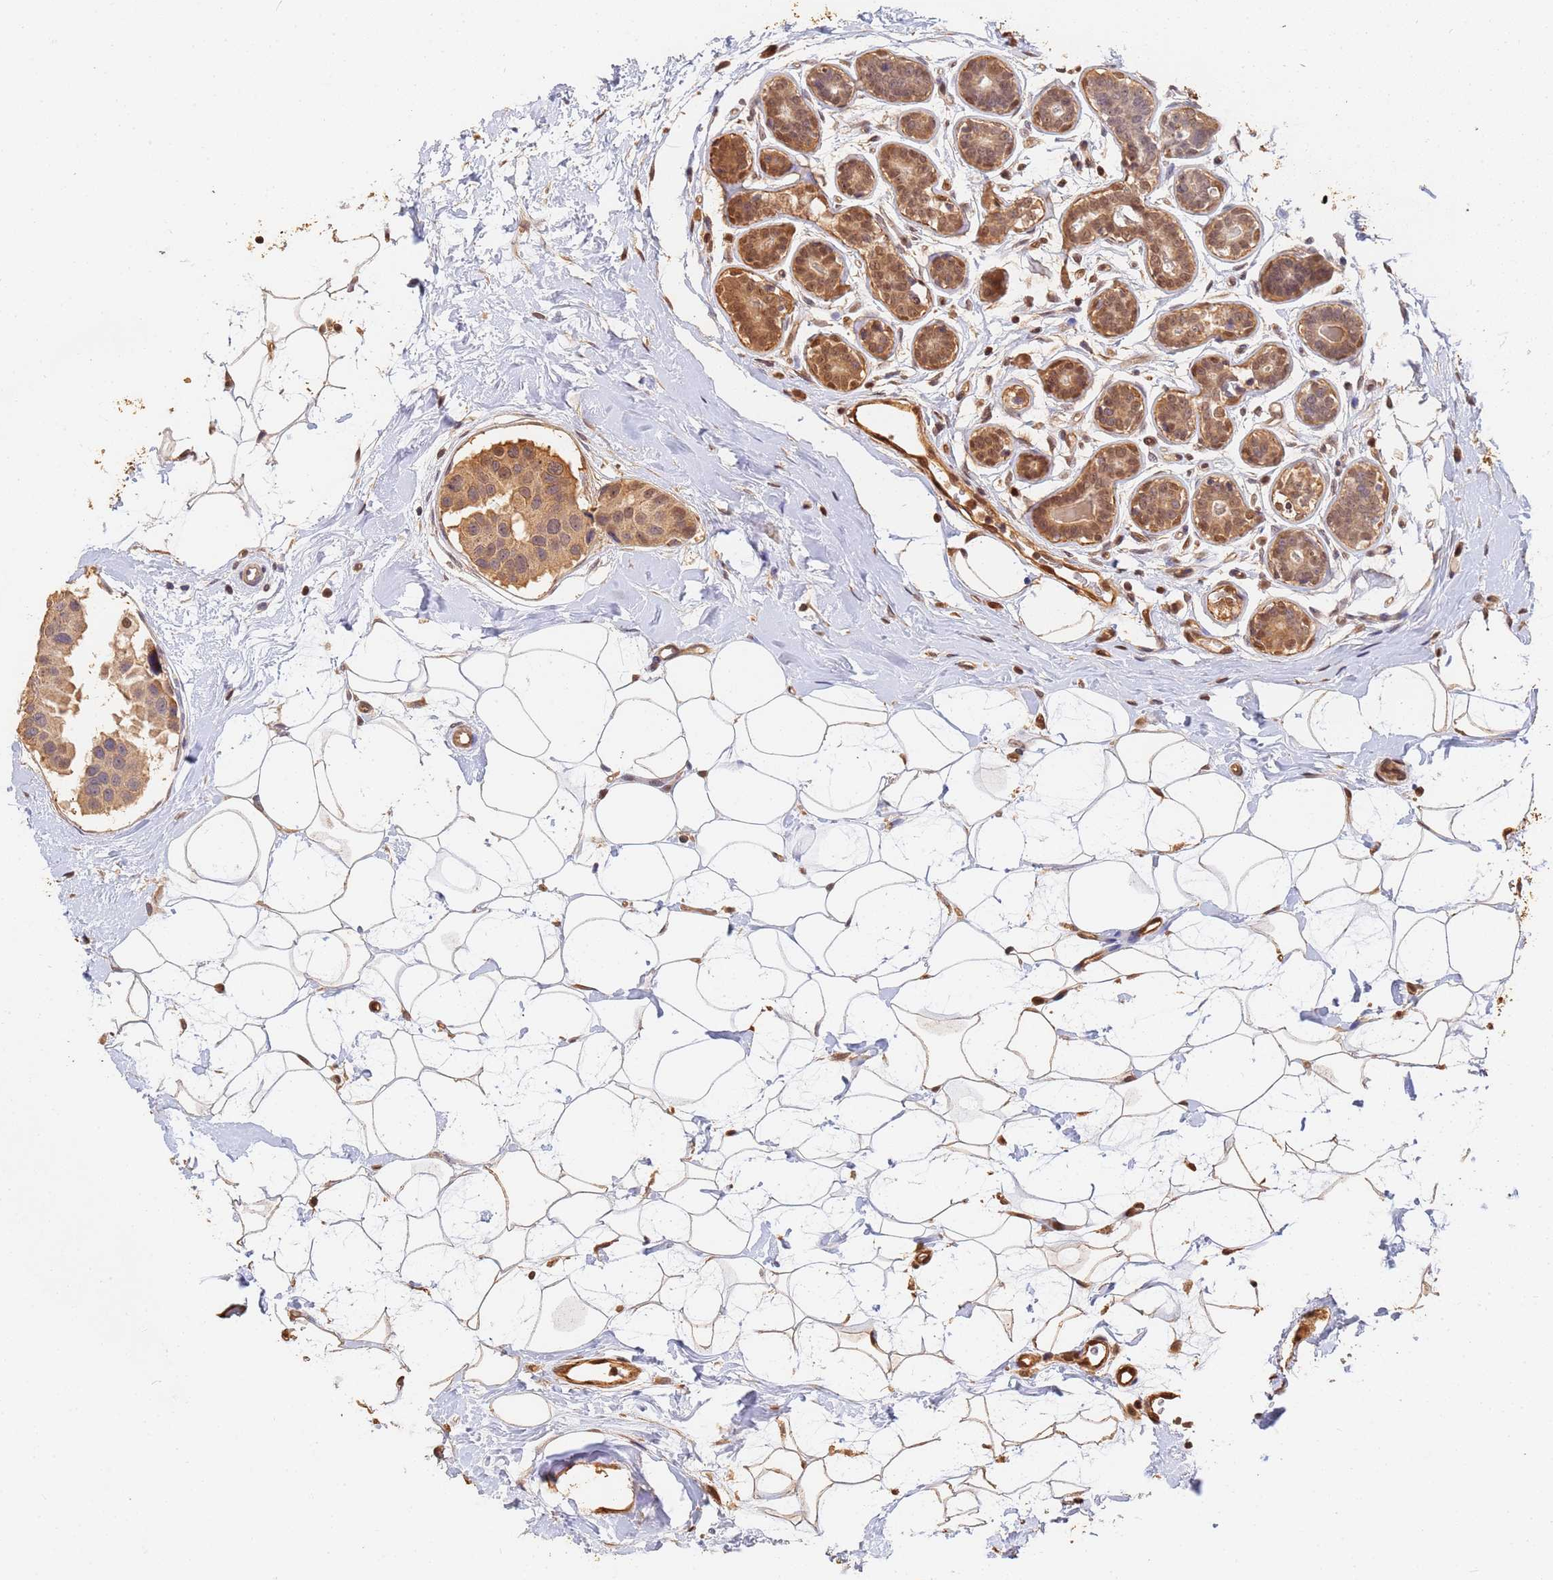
{"staining": {"intensity": "moderate", "quantity": ">75%", "location": "cytoplasmic/membranous,nuclear"}, "tissue": "breast cancer", "cell_type": "Tumor cells", "image_type": "cancer", "snomed": [{"axis": "morphology", "description": "Normal tissue, NOS"}, {"axis": "morphology", "description": "Duct carcinoma"}, {"axis": "topography", "description": "Breast"}], "caption": "Moderate cytoplasmic/membranous and nuclear staining for a protein is appreciated in about >75% of tumor cells of breast cancer (infiltrating ductal carcinoma) using immunohistochemistry (IHC).", "gene": "JAK2", "patient": {"sex": "female", "age": 39}}